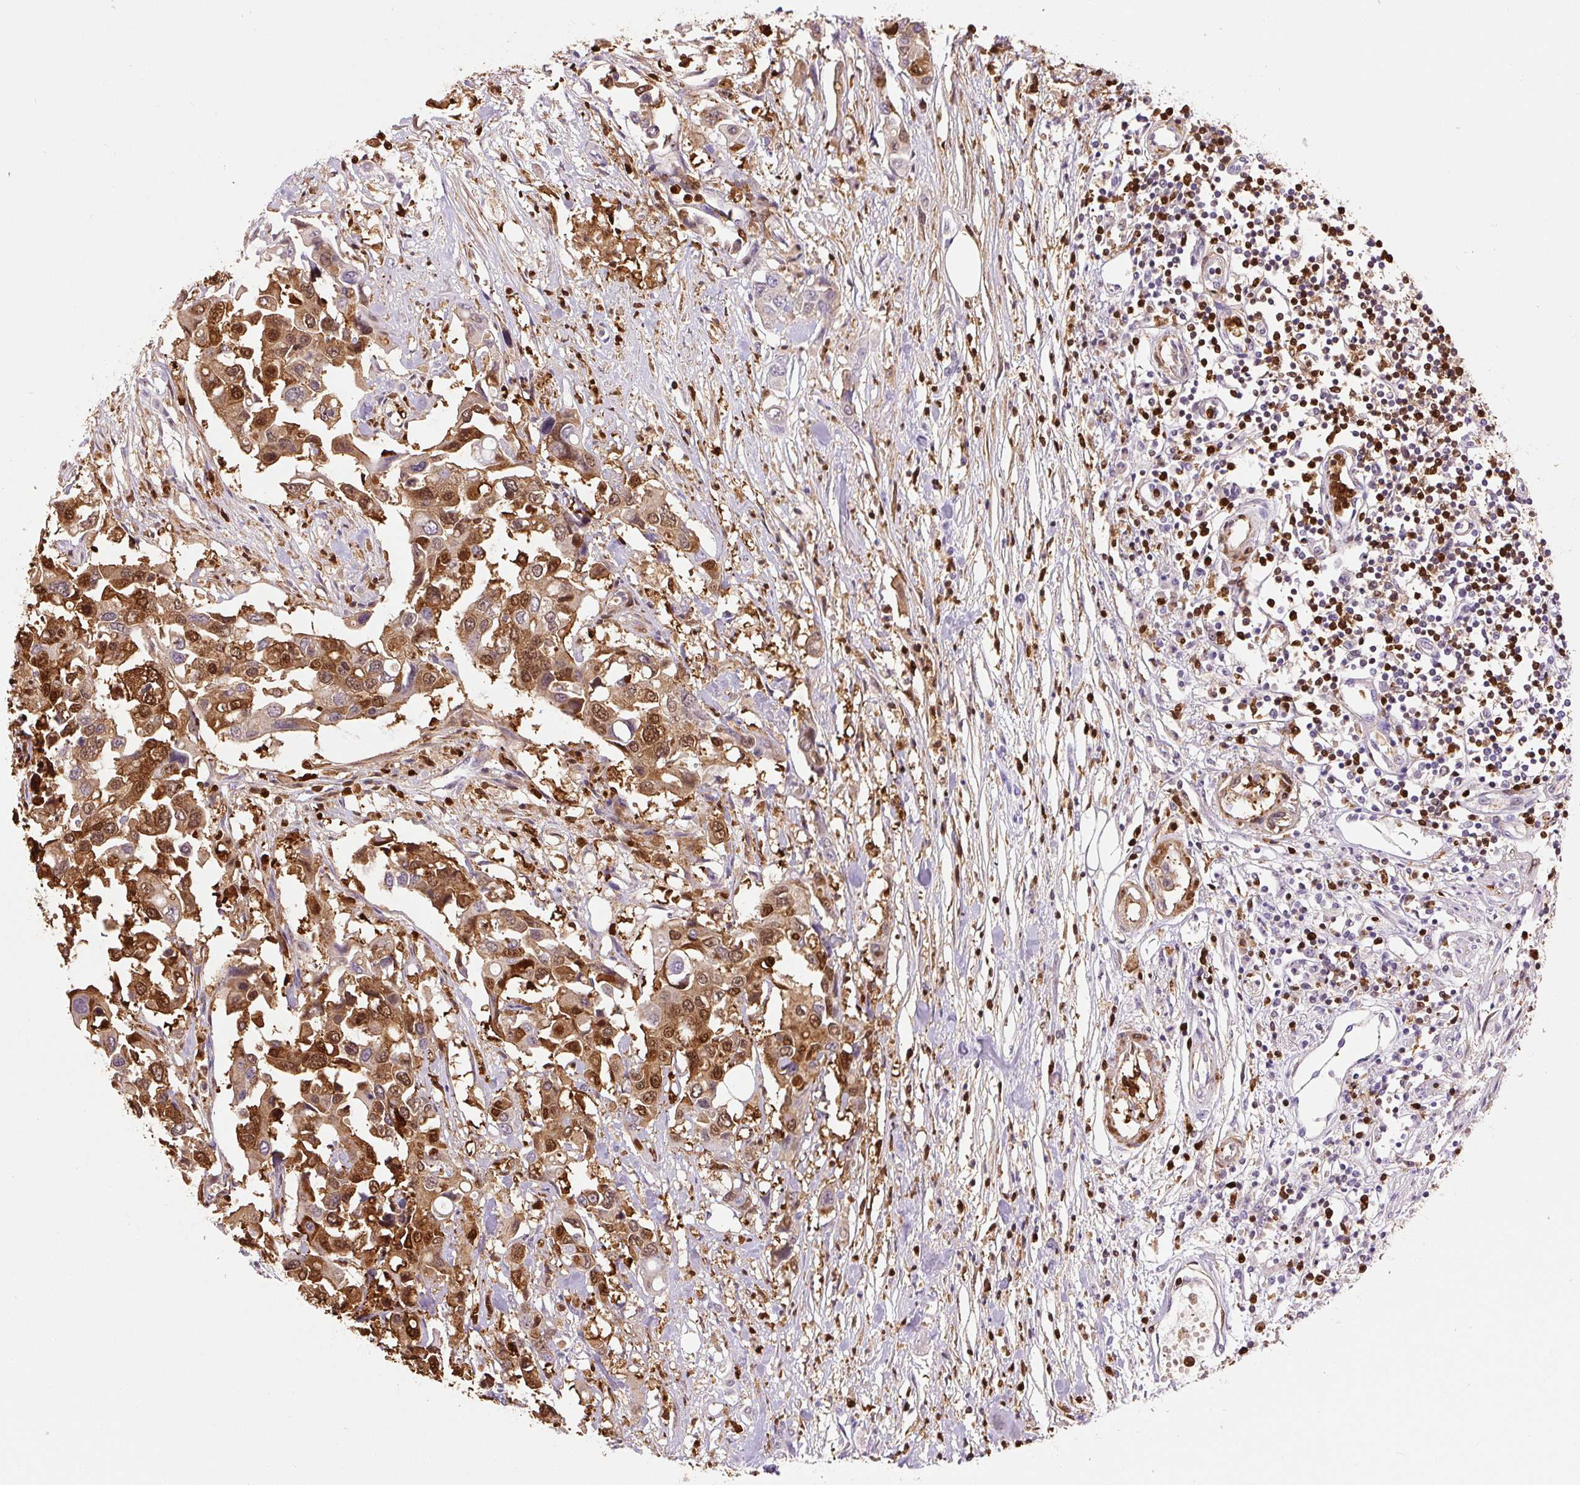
{"staining": {"intensity": "moderate", "quantity": ">75%", "location": "cytoplasmic/membranous,nuclear"}, "tissue": "colorectal cancer", "cell_type": "Tumor cells", "image_type": "cancer", "snomed": [{"axis": "morphology", "description": "Adenocarcinoma, NOS"}, {"axis": "topography", "description": "Colon"}], "caption": "Adenocarcinoma (colorectal) stained with DAB (3,3'-diaminobenzidine) IHC demonstrates medium levels of moderate cytoplasmic/membranous and nuclear positivity in about >75% of tumor cells.", "gene": "S100A4", "patient": {"sex": "male", "age": 77}}